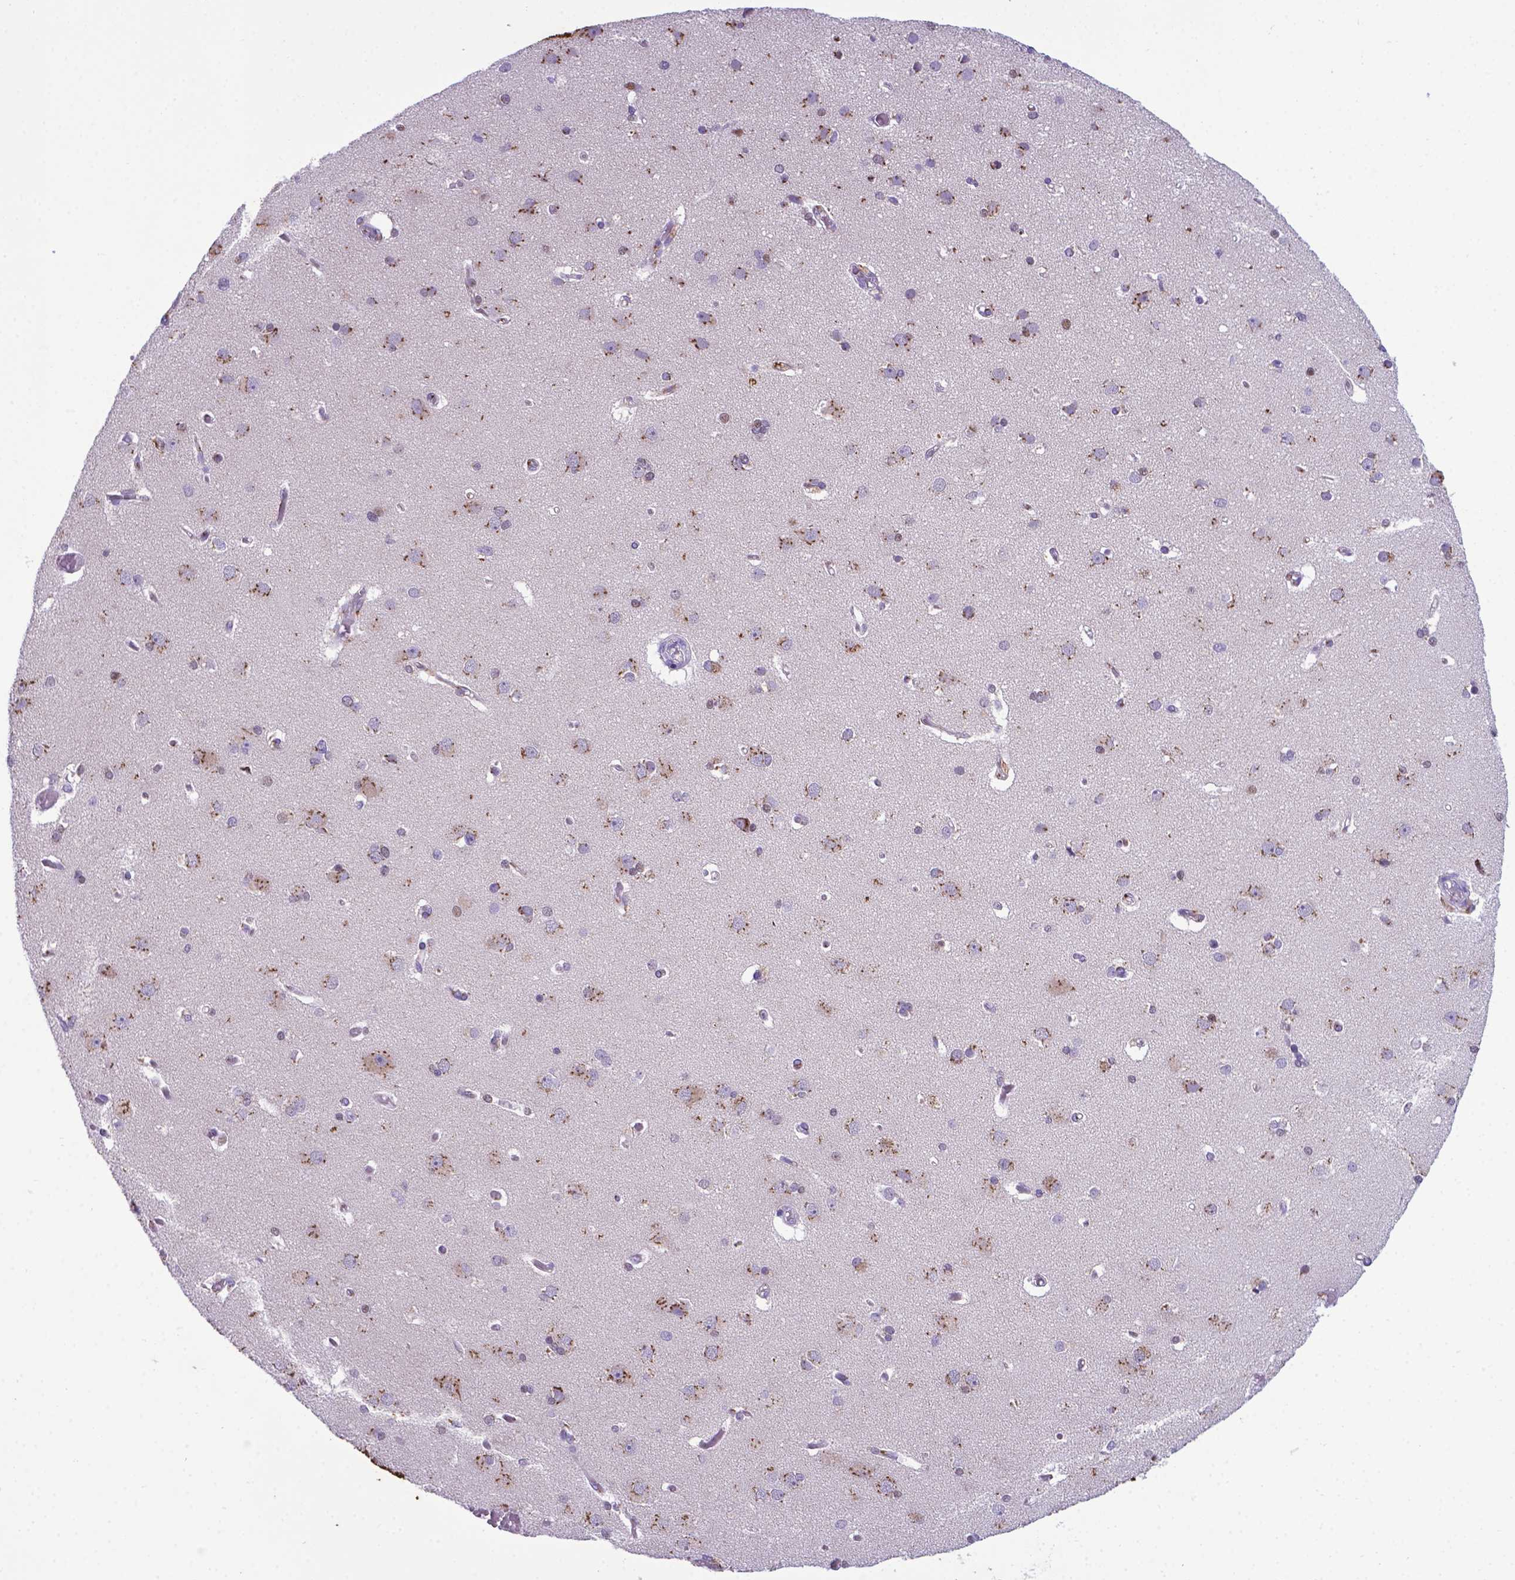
{"staining": {"intensity": "negative", "quantity": "none", "location": "none"}, "tissue": "cerebral cortex", "cell_type": "Endothelial cells", "image_type": "normal", "snomed": [{"axis": "morphology", "description": "Normal tissue, NOS"}, {"axis": "morphology", "description": "Glioma, malignant, High grade"}, {"axis": "topography", "description": "Cerebral cortex"}], "caption": "Immunohistochemistry image of benign cerebral cortex: cerebral cortex stained with DAB (3,3'-diaminobenzidine) reveals no significant protein expression in endothelial cells. (IHC, brightfield microscopy, high magnification).", "gene": "MRPL10", "patient": {"sex": "male", "age": 71}}